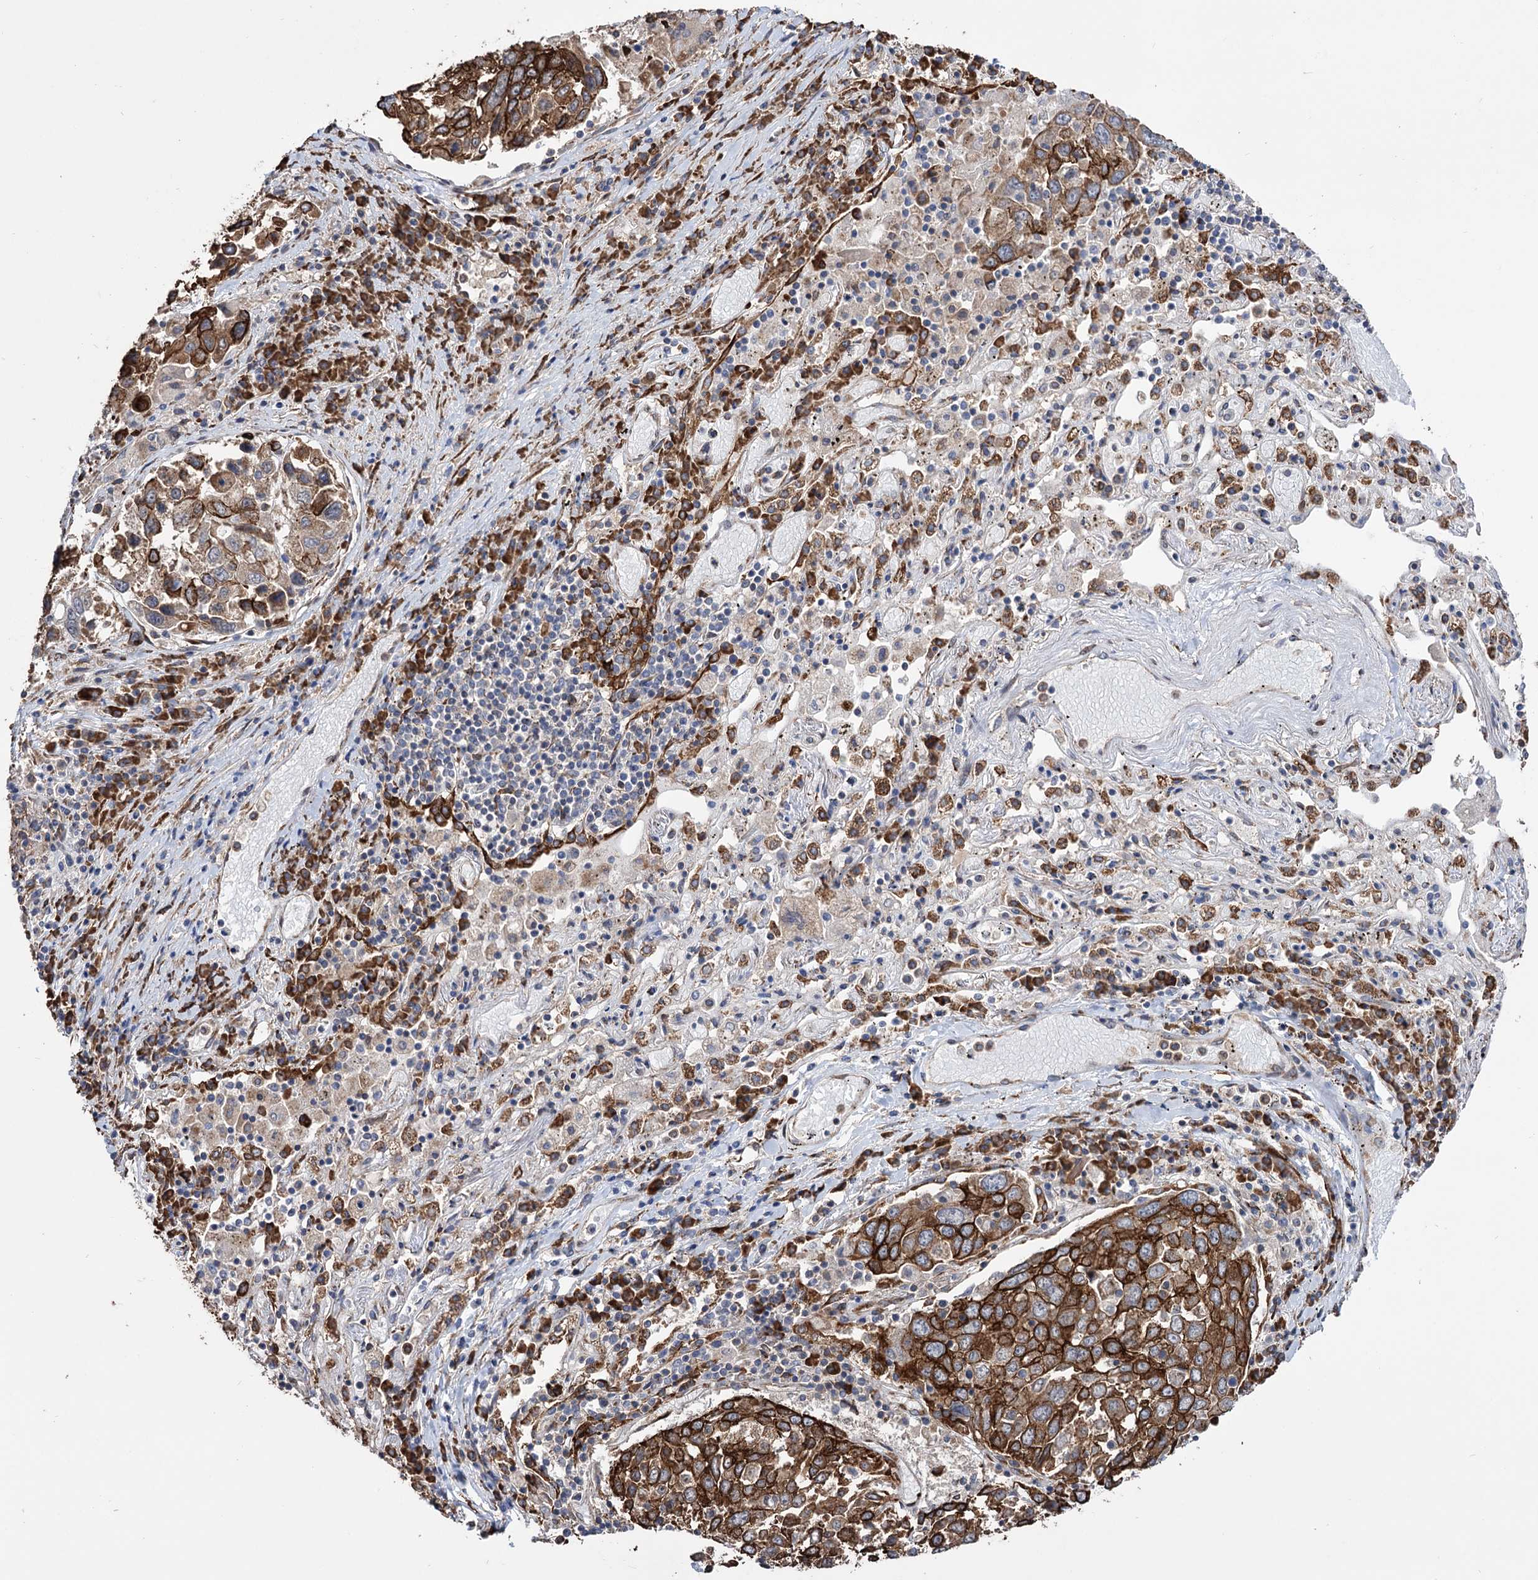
{"staining": {"intensity": "strong", "quantity": ">75%", "location": "cytoplasmic/membranous"}, "tissue": "lung cancer", "cell_type": "Tumor cells", "image_type": "cancer", "snomed": [{"axis": "morphology", "description": "Squamous cell carcinoma, NOS"}, {"axis": "topography", "description": "Lung"}], "caption": "Immunohistochemistry (IHC) photomicrograph of human squamous cell carcinoma (lung) stained for a protein (brown), which reveals high levels of strong cytoplasmic/membranous staining in about >75% of tumor cells.", "gene": "CDAN1", "patient": {"sex": "male", "age": 65}}